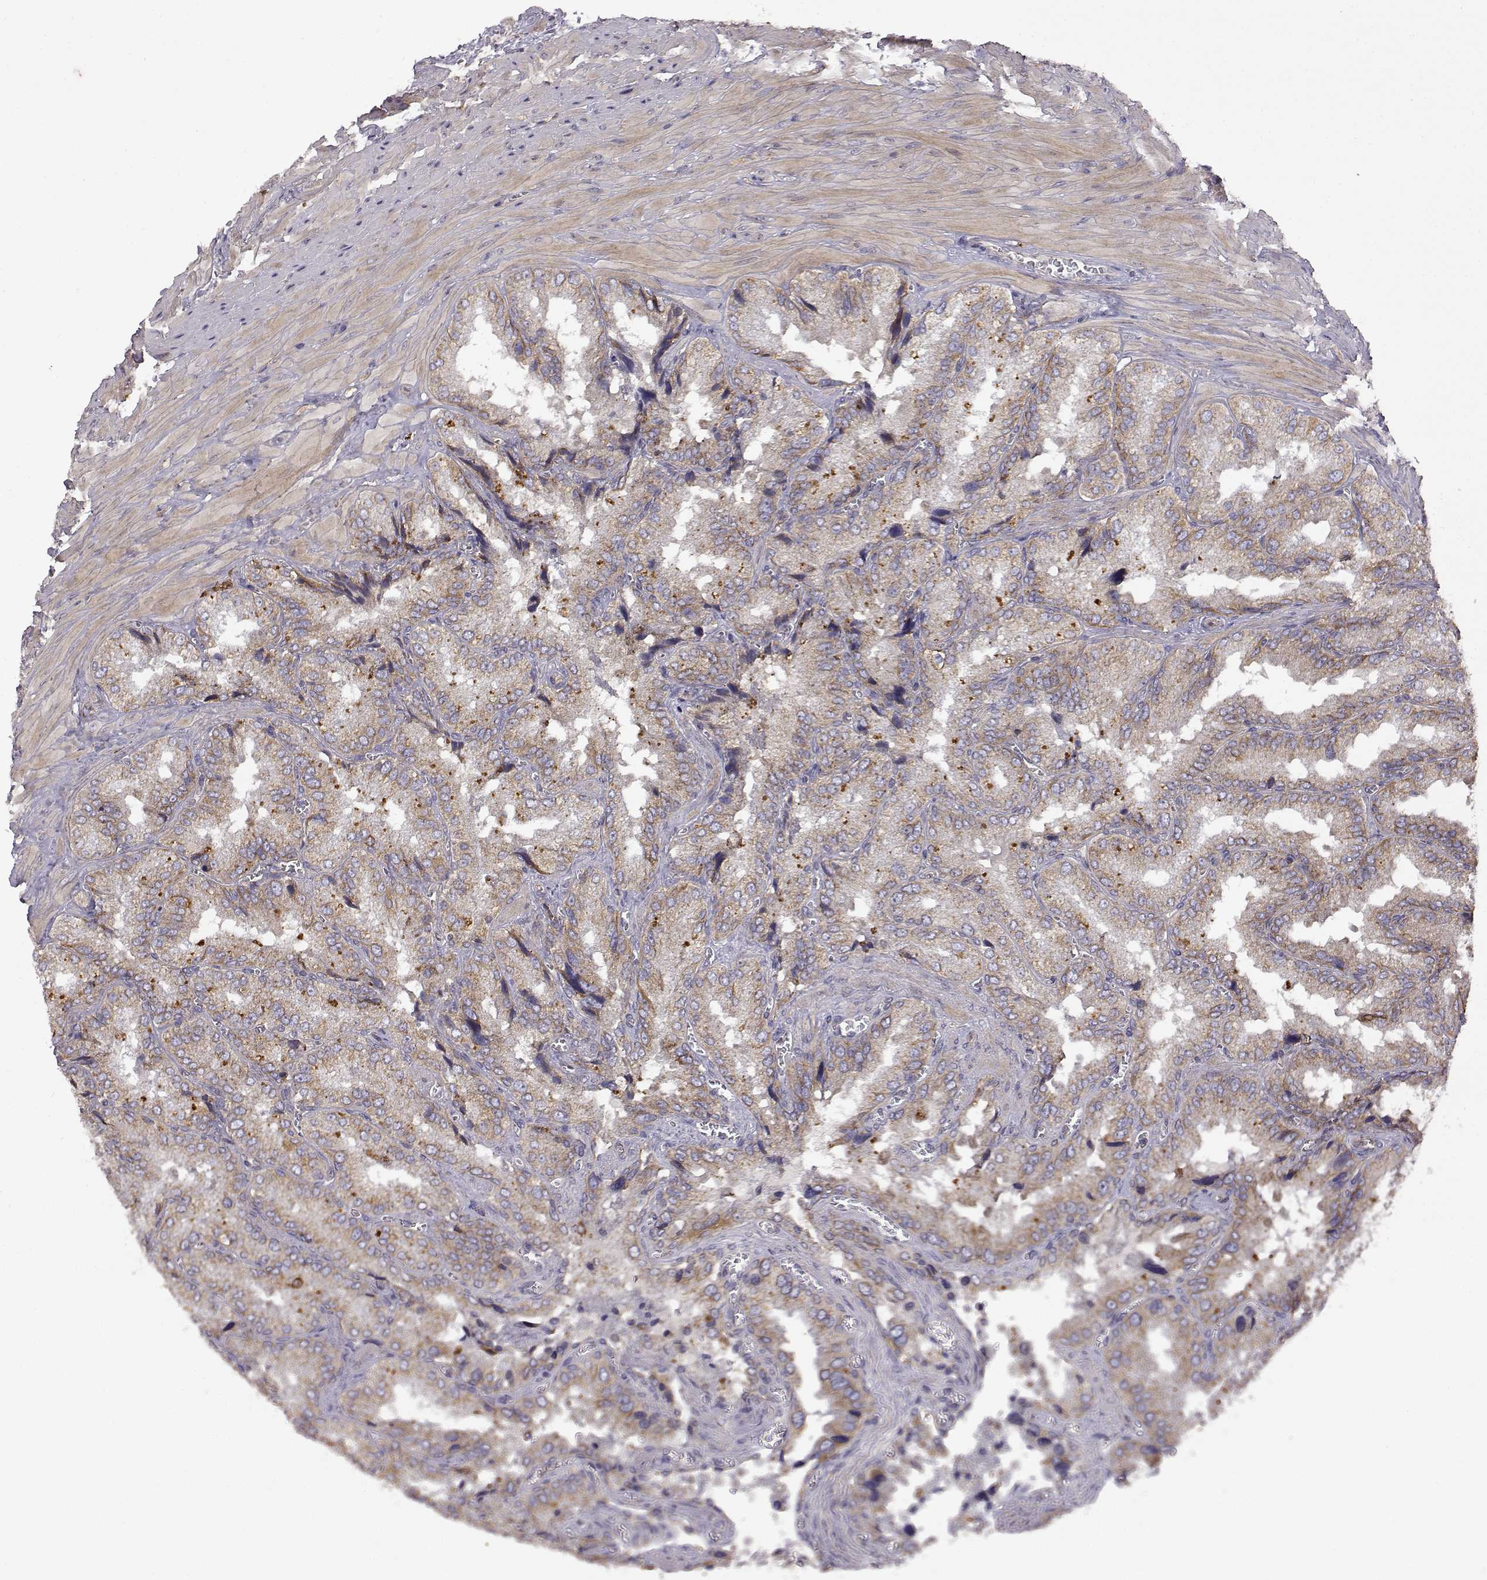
{"staining": {"intensity": "weak", "quantity": "25%-75%", "location": "cytoplasmic/membranous"}, "tissue": "seminal vesicle", "cell_type": "Glandular cells", "image_type": "normal", "snomed": [{"axis": "morphology", "description": "Normal tissue, NOS"}, {"axis": "topography", "description": "Seminal veicle"}], "caption": "DAB immunohistochemical staining of unremarkable human seminal vesicle exhibits weak cytoplasmic/membranous protein staining in approximately 25%-75% of glandular cells. The staining was performed using DAB to visualize the protein expression in brown, while the nuclei were stained in blue with hematoxylin (Magnification: 20x).", "gene": "DDC", "patient": {"sex": "male", "age": 37}}